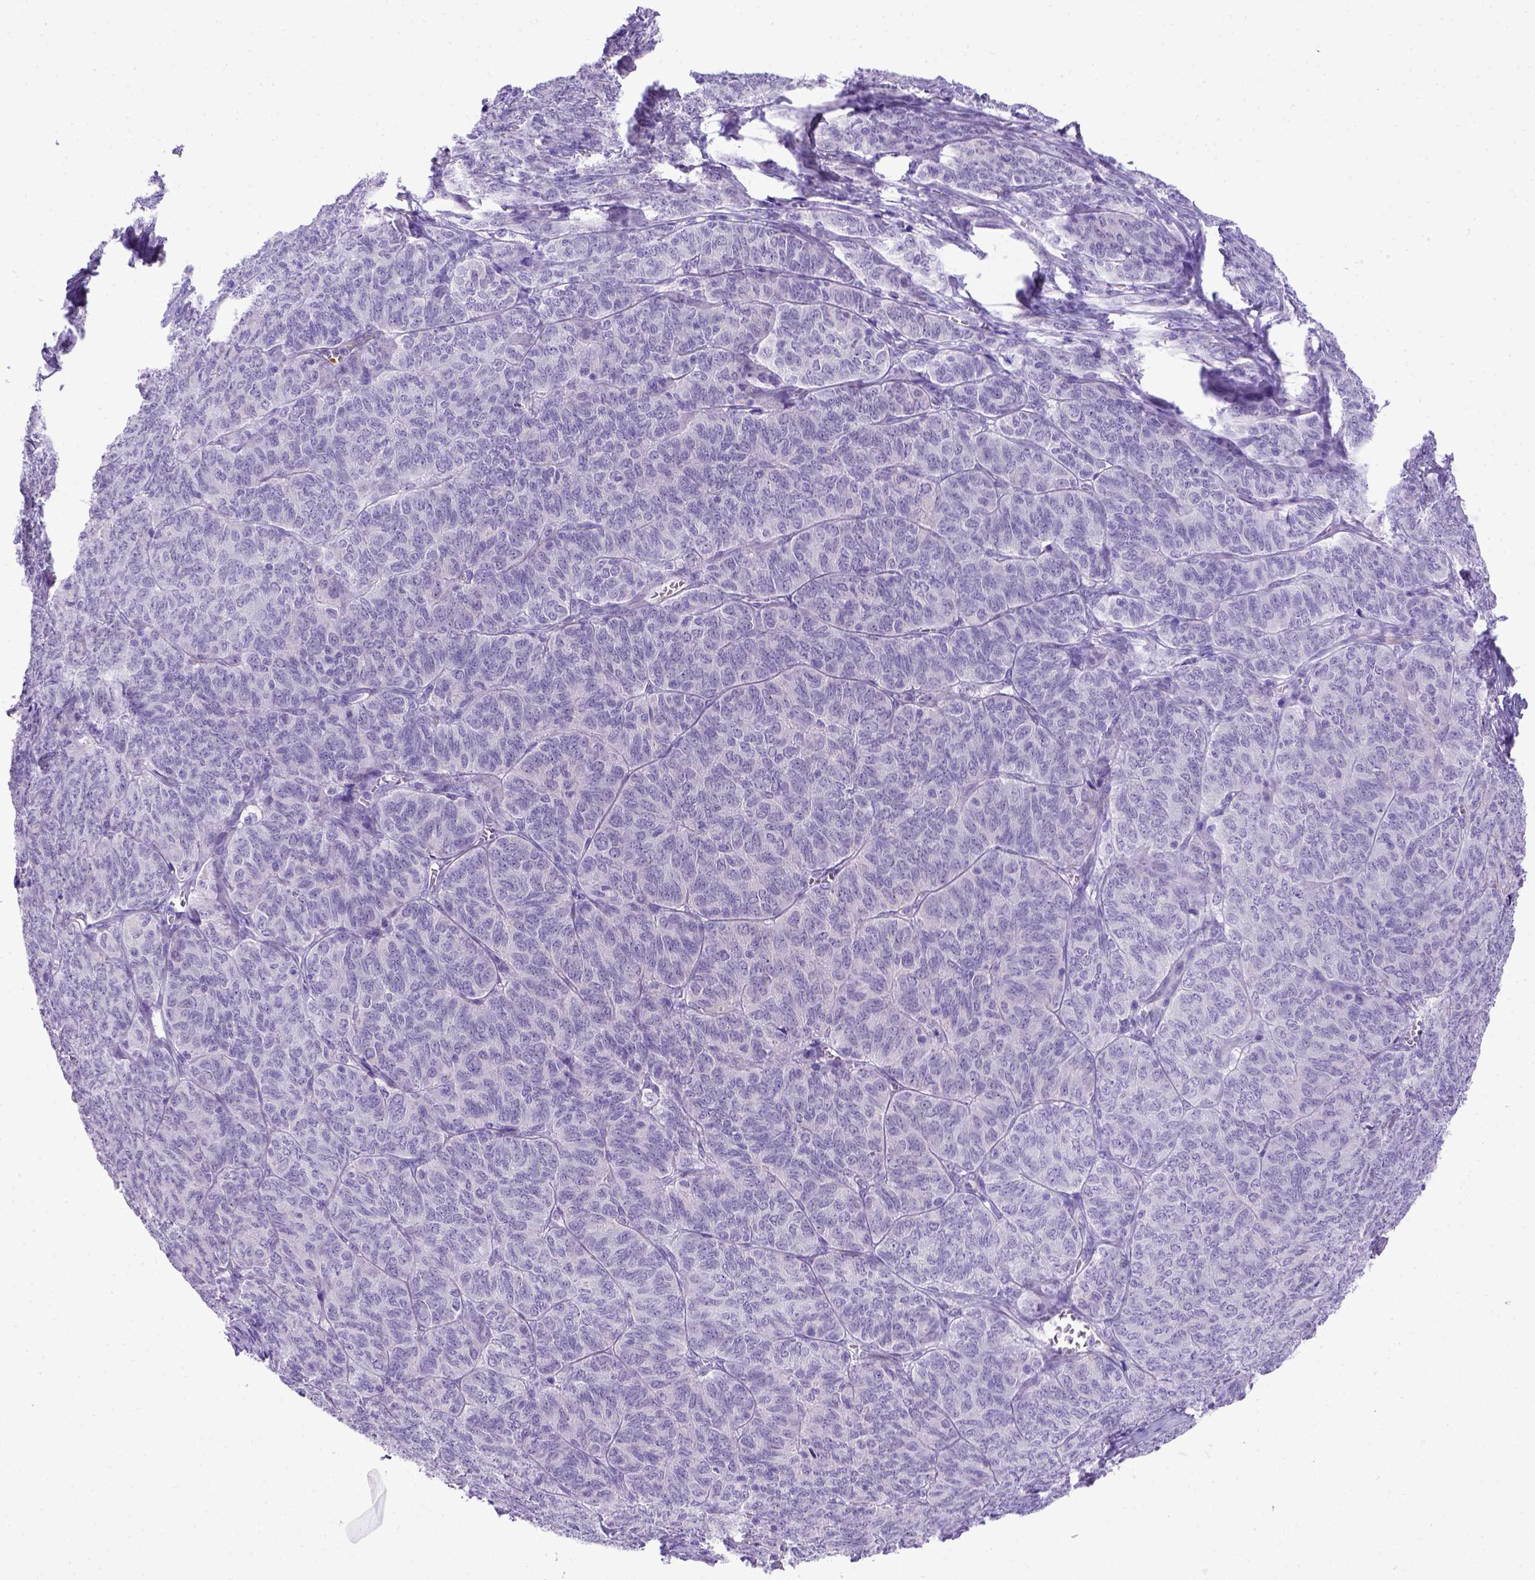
{"staining": {"intensity": "negative", "quantity": "none", "location": "none"}, "tissue": "ovarian cancer", "cell_type": "Tumor cells", "image_type": "cancer", "snomed": [{"axis": "morphology", "description": "Carcinoma, endometroid"}, {"axis": "topography", "description": "Ovary"}], "caption": "Immunohistochemistry photomicrograph of neoplastic tissue: human endometroid carcinoma (ovarian) stained with DAB demonstrates no significant protein positivity in tumor cells. (DAB (3,3'-diaminobenzidine) immunohistochemistry, high magnification).", "gene": "ADAM12", "patient": {"sex": "female", "age": 80}}